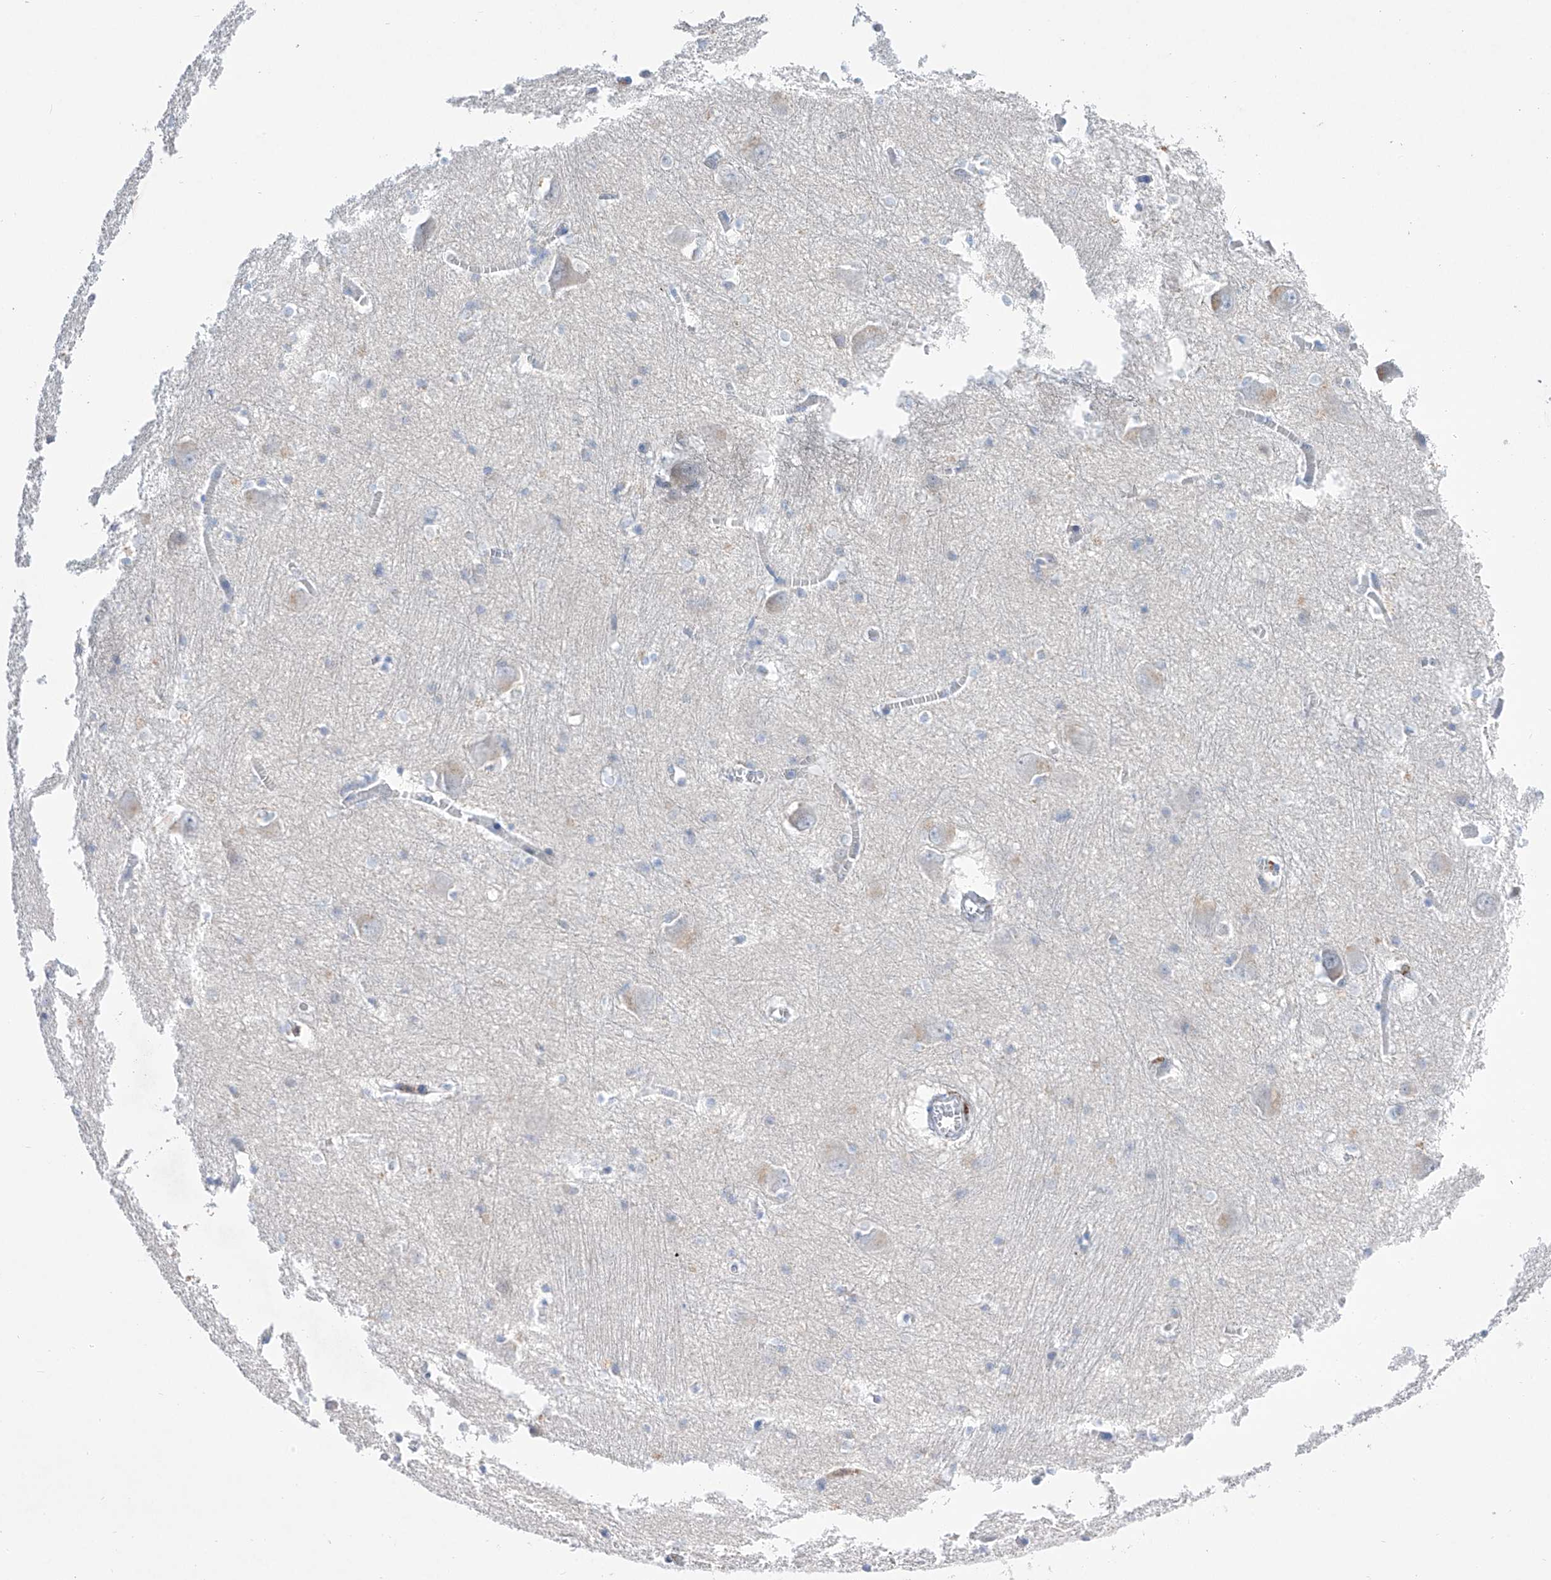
{"staining": {"intensity": "weak", "quantity": "<25%", "location": "cytoplasmic/membranous"}, "tissue": "caudate", "cell_type": "Glial cells", "image_type": "normal", "snomed": [{"axis": "morphology", "description": "Normal tissue, NOS"}, {"axis": "topography", "description": "Lateral ventricle wall"}], "caption": "DAB (3,3'-diaminobenzidine) immunohistochemical staining of benign human caudate displays no significant staining in glial cells. (DAB immunohistochemistry visualized using brightfield microscopy, high magnification).", "gene": "TM7SF2", "patient": {"sex": "male", "age": 37}}